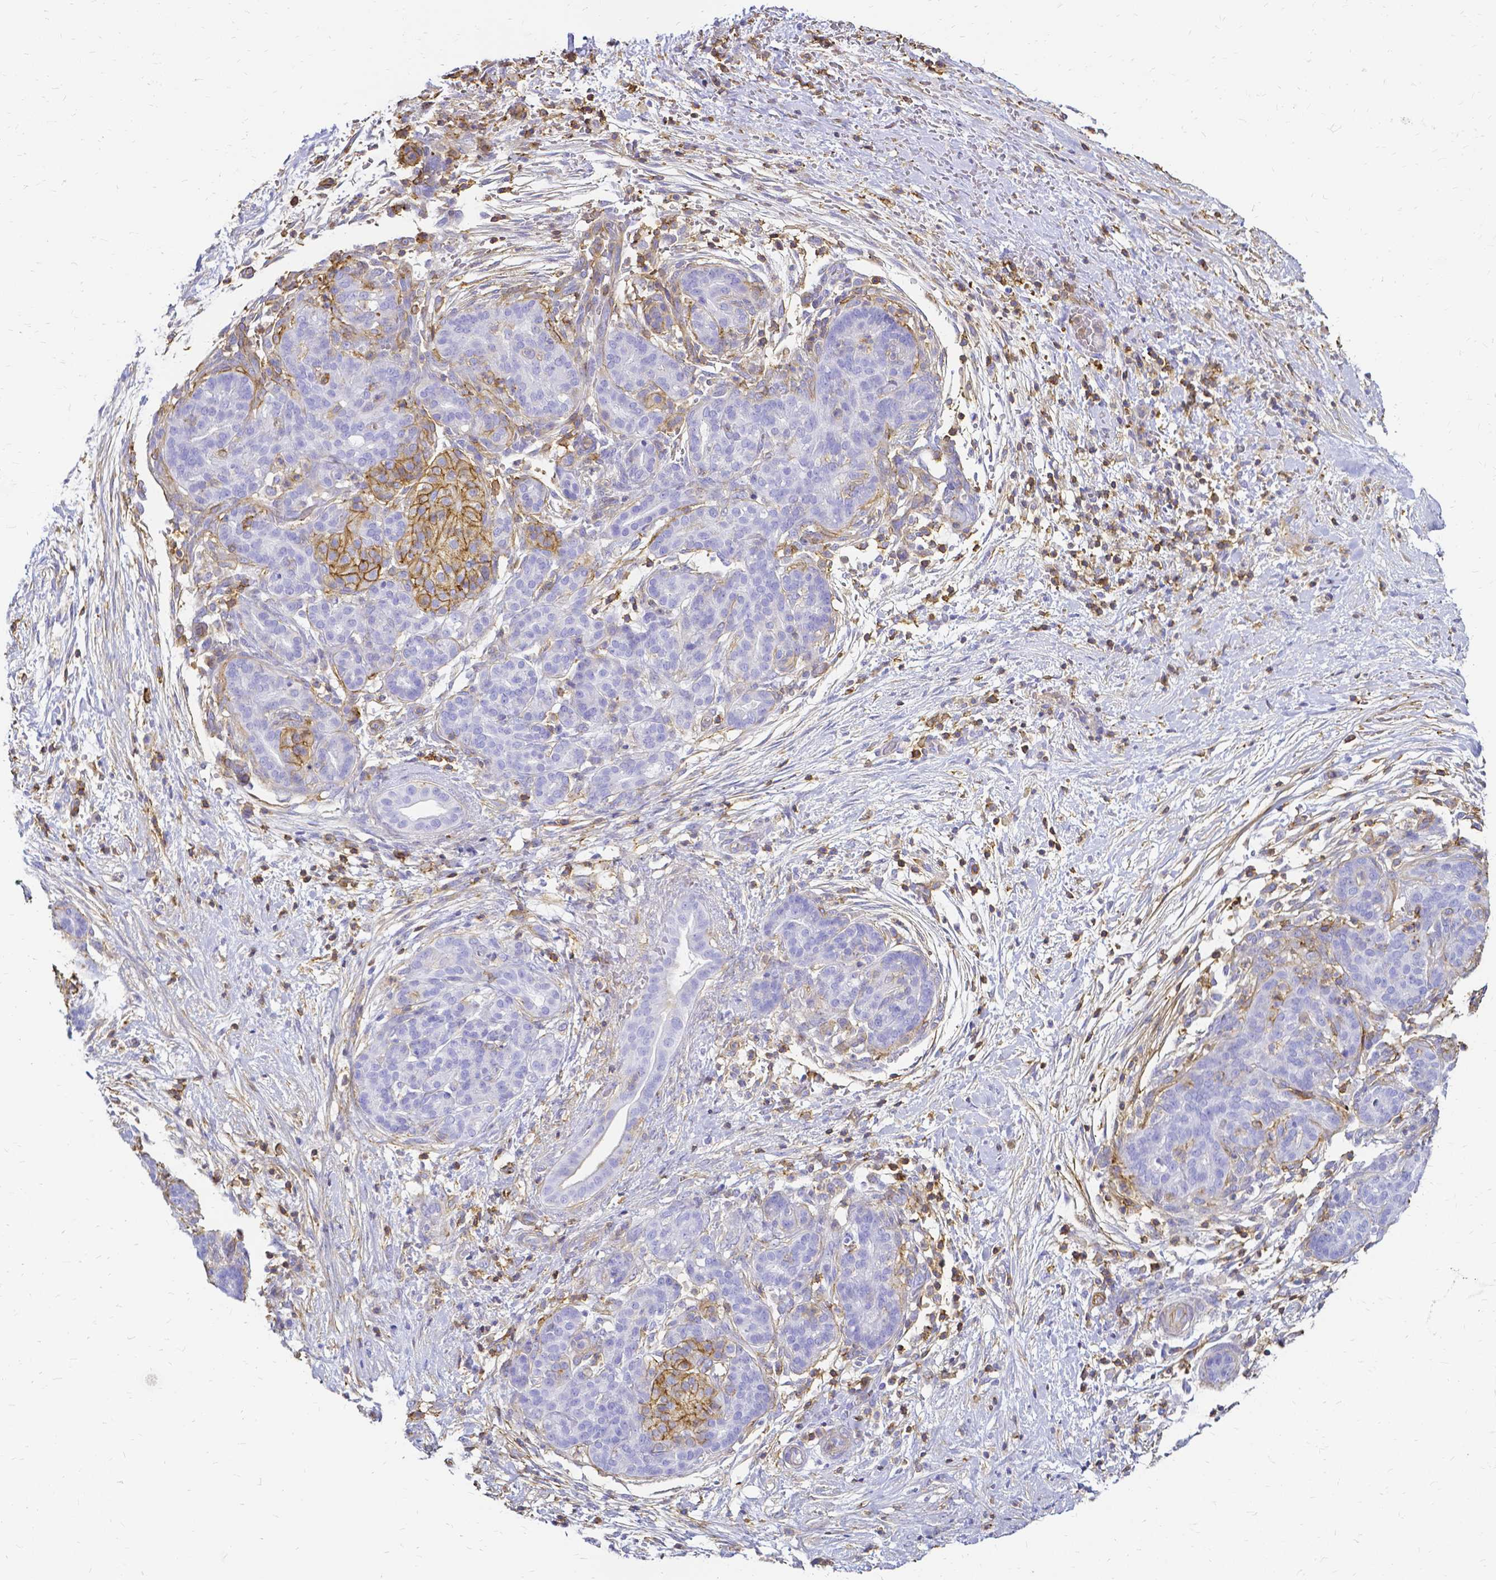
{"staining": {"intensity": "negative", "quantity": "none", "location": "none"}, "tissue": "pancreatic cancer", "cell_type": "Tumor cells", "image_type": "cancer", "snomed": [{"axis": "morphology", "description": "Adenocarcinoma, NOS"}, {"axis": "topography", "description": "Pancreas"}], "caption": "IHC histopathology image of pancreatic cancer stained for a protein (brown), which shows no positivity in tumor cells. (DAB (3,3'-diaminobenzidine) immunohistochemistry with hematoxylin counter stain).", "gene": "HSPA12A", "patient": {"sex": "male", "age": 44}}